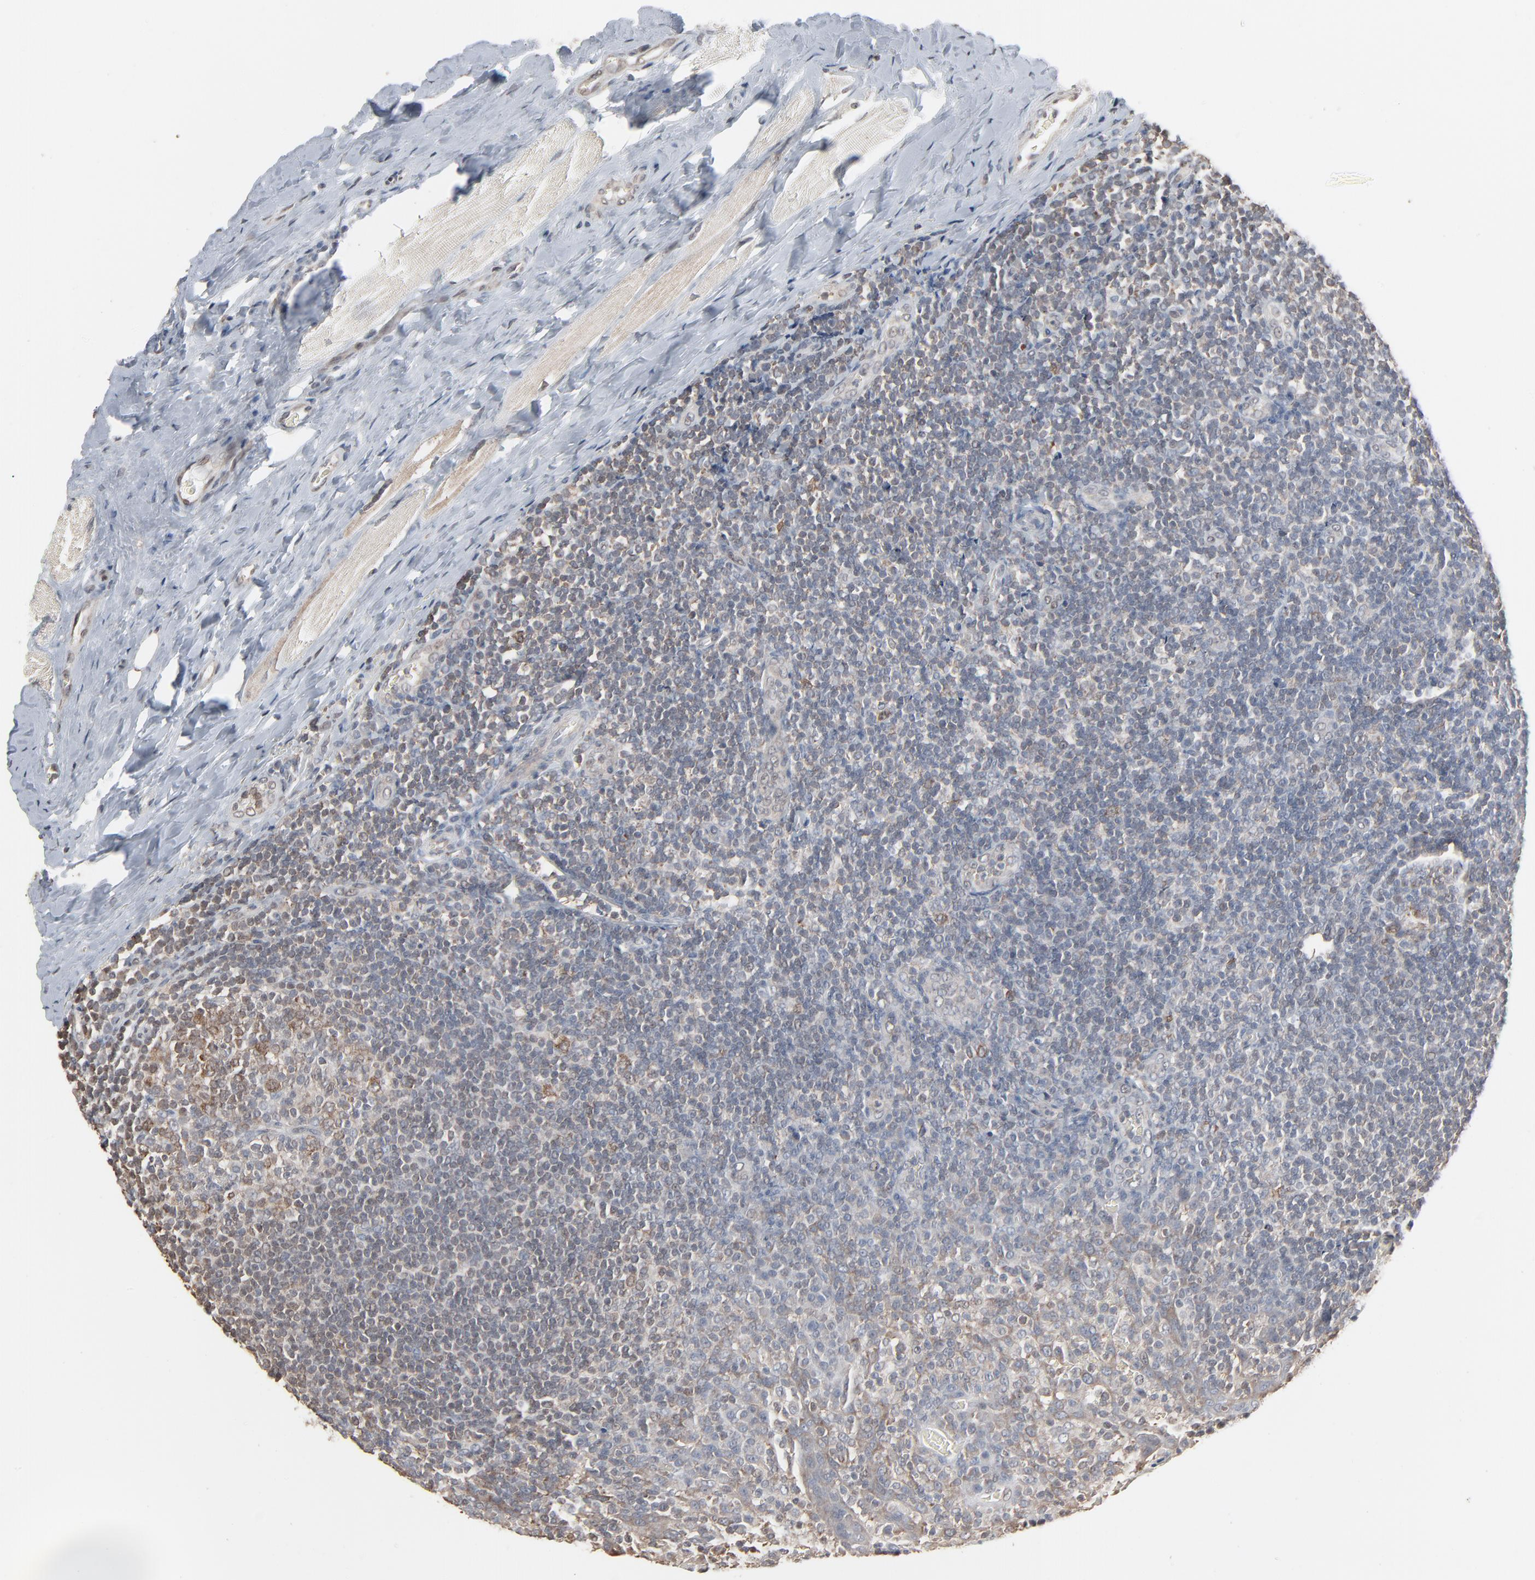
{"staining": {"intensity": "moderate", "quantity": "25%-75%", "location": "cytoplasmic/membranous"}, "tissue": "tonsil", "cell_type": "Germinal center cells", "image_type": "normal", "snomed": [{"axis": "morphology", "description": "Normal tissue, NOS"}, {"axis": "topography", "description": "Tonsil"}], "caption": "Tonsil was stained to show a protein in brown. There is medium levels of moderate cytoplasmic/membranous staining in about 25%-75% of germinal center cells. The staining is performed using DAB (3,3'-diaminobenzidine) brown chromogen to label protein expression. The nuclei are counter-stained blue using hematoxylin.", "gene": "CCT5", "patient": {"sex": "male", "age": 31}}